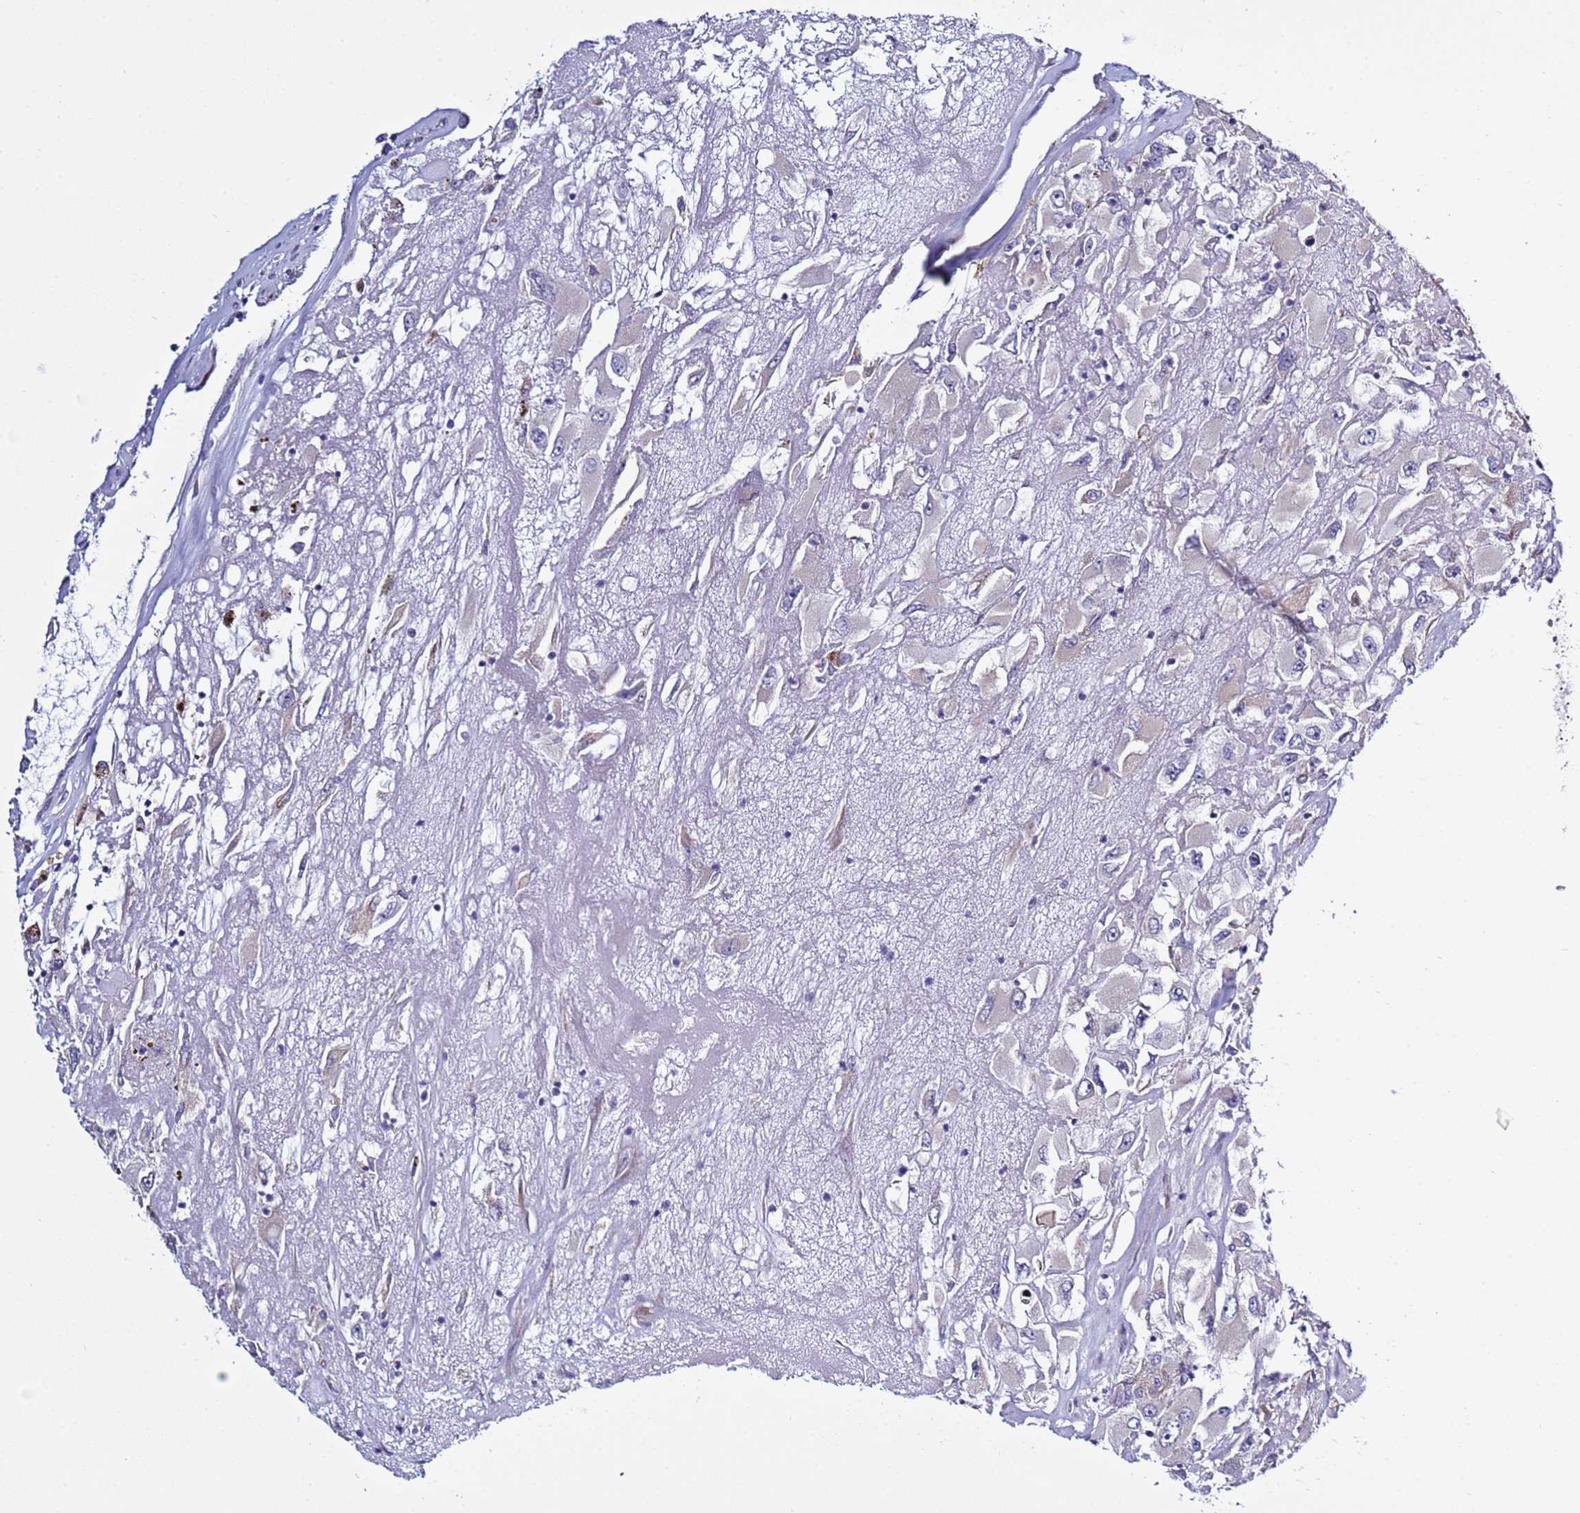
{"staining": {"intensity": "negative", "quantity": "none", "location": "none"}, "tissue": "renal cancer", "cell_type": "Tumor cells", "image_type": "cancer", "snomed": [{"axis": "morphology", "description": "Adenocarcinoma, NOS"}, {"axis": "topography", "description": "Kidney"}], "caption": "Histopathology image shows no significant protein positivity in tumor cells of adenocarcinoma (renal).", "gene": "ABHD17B", "patient": {"sex": "female", "age": 52}}